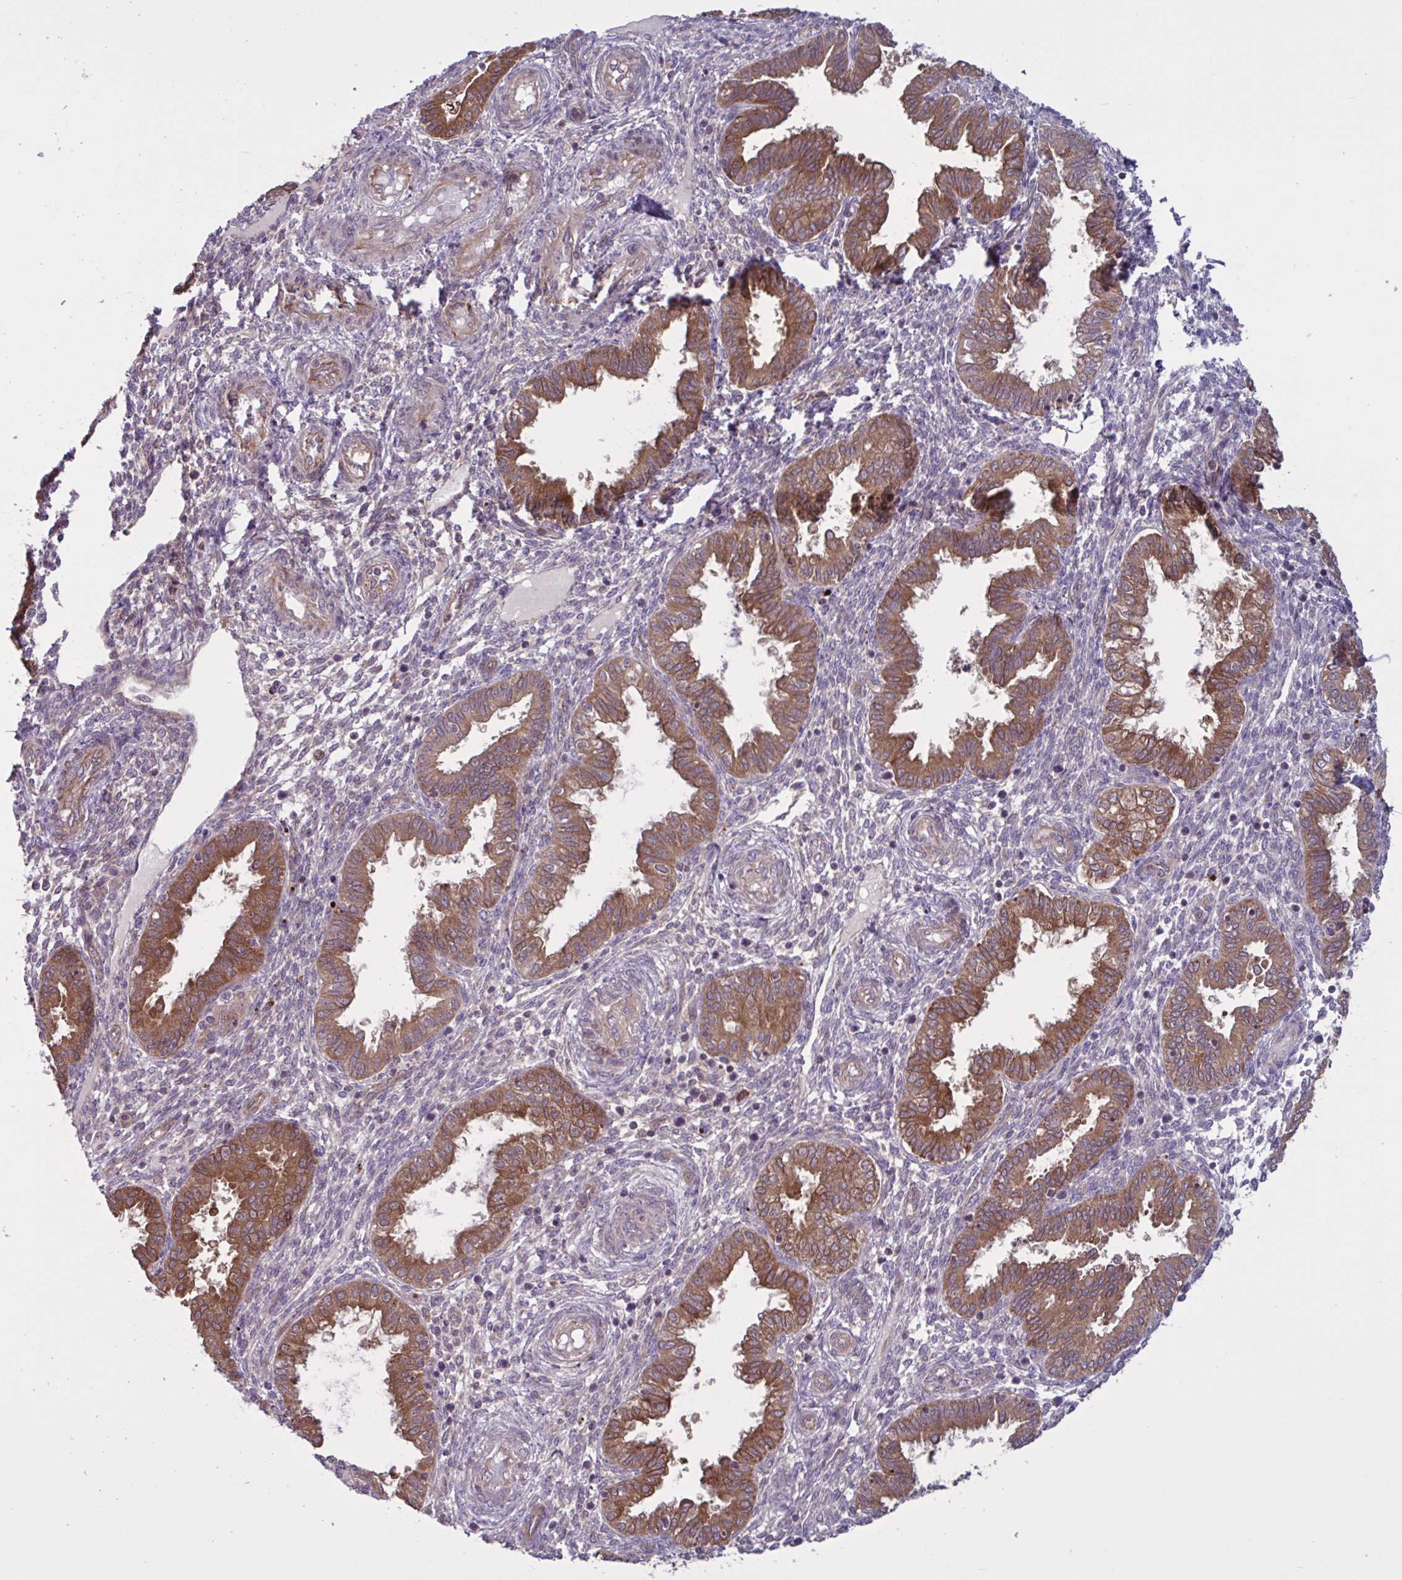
{"staining": {"intensity": "weak", "quantity": "25%-75%", "location": "cytoplasmic/membranous"}, "tissue": "endometrium", "cell_type": "Cells in endometrial stroma", "image_type": "normal", "snomed": [{"axis": "morphology", "description": "Normal tissue, NOS"}, {"axis": "topography", "description": "Endometrium"}], "caption": "Protein expression analysis of benign human endometrium reveals weak cytoplasmic/membranous staining in about 25%-75% of cells in endometrial stroma. (IHC, brightfield microscopy, high magnification).", "gene": "GLTP", "patient": {"sex": "female", "age": 33}}